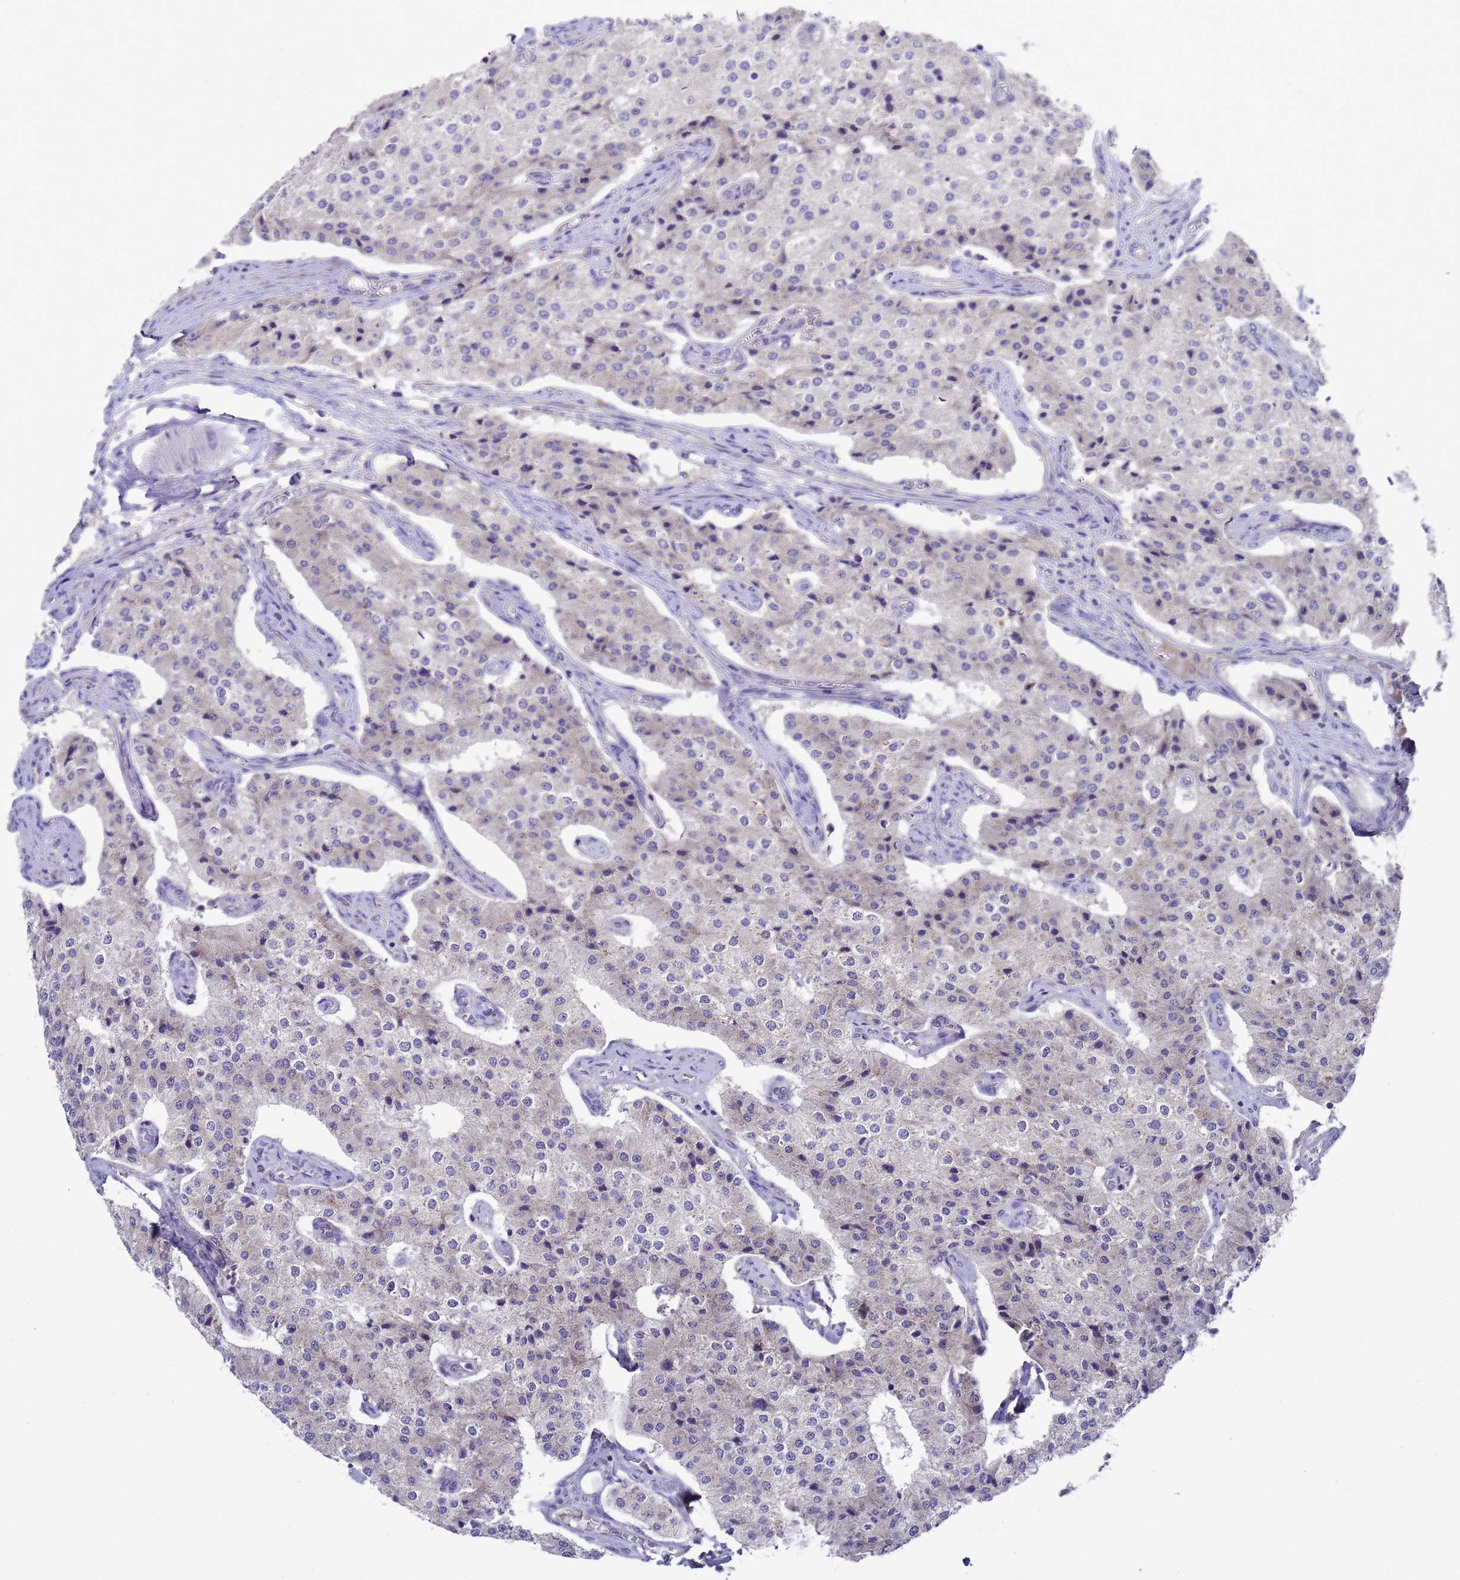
{"staining": {"intensity": "negative", "quantity": "none", "location": "none"}, "tissue": "carcinoid", "cell_type": "Tumor cells", "image_type": "cancer", "snomed": [{"axis": "morphology", "description": "Carcinoid, malignant, NOS"}, {"axis": "topography", "description": "Colon"}], "caption": "This is an IHC histopathology image of human carcinoid. There is no staining in tumor cells.", "gene": "DCAF12L2", "patient": {"sex": "female", "age": 52}}